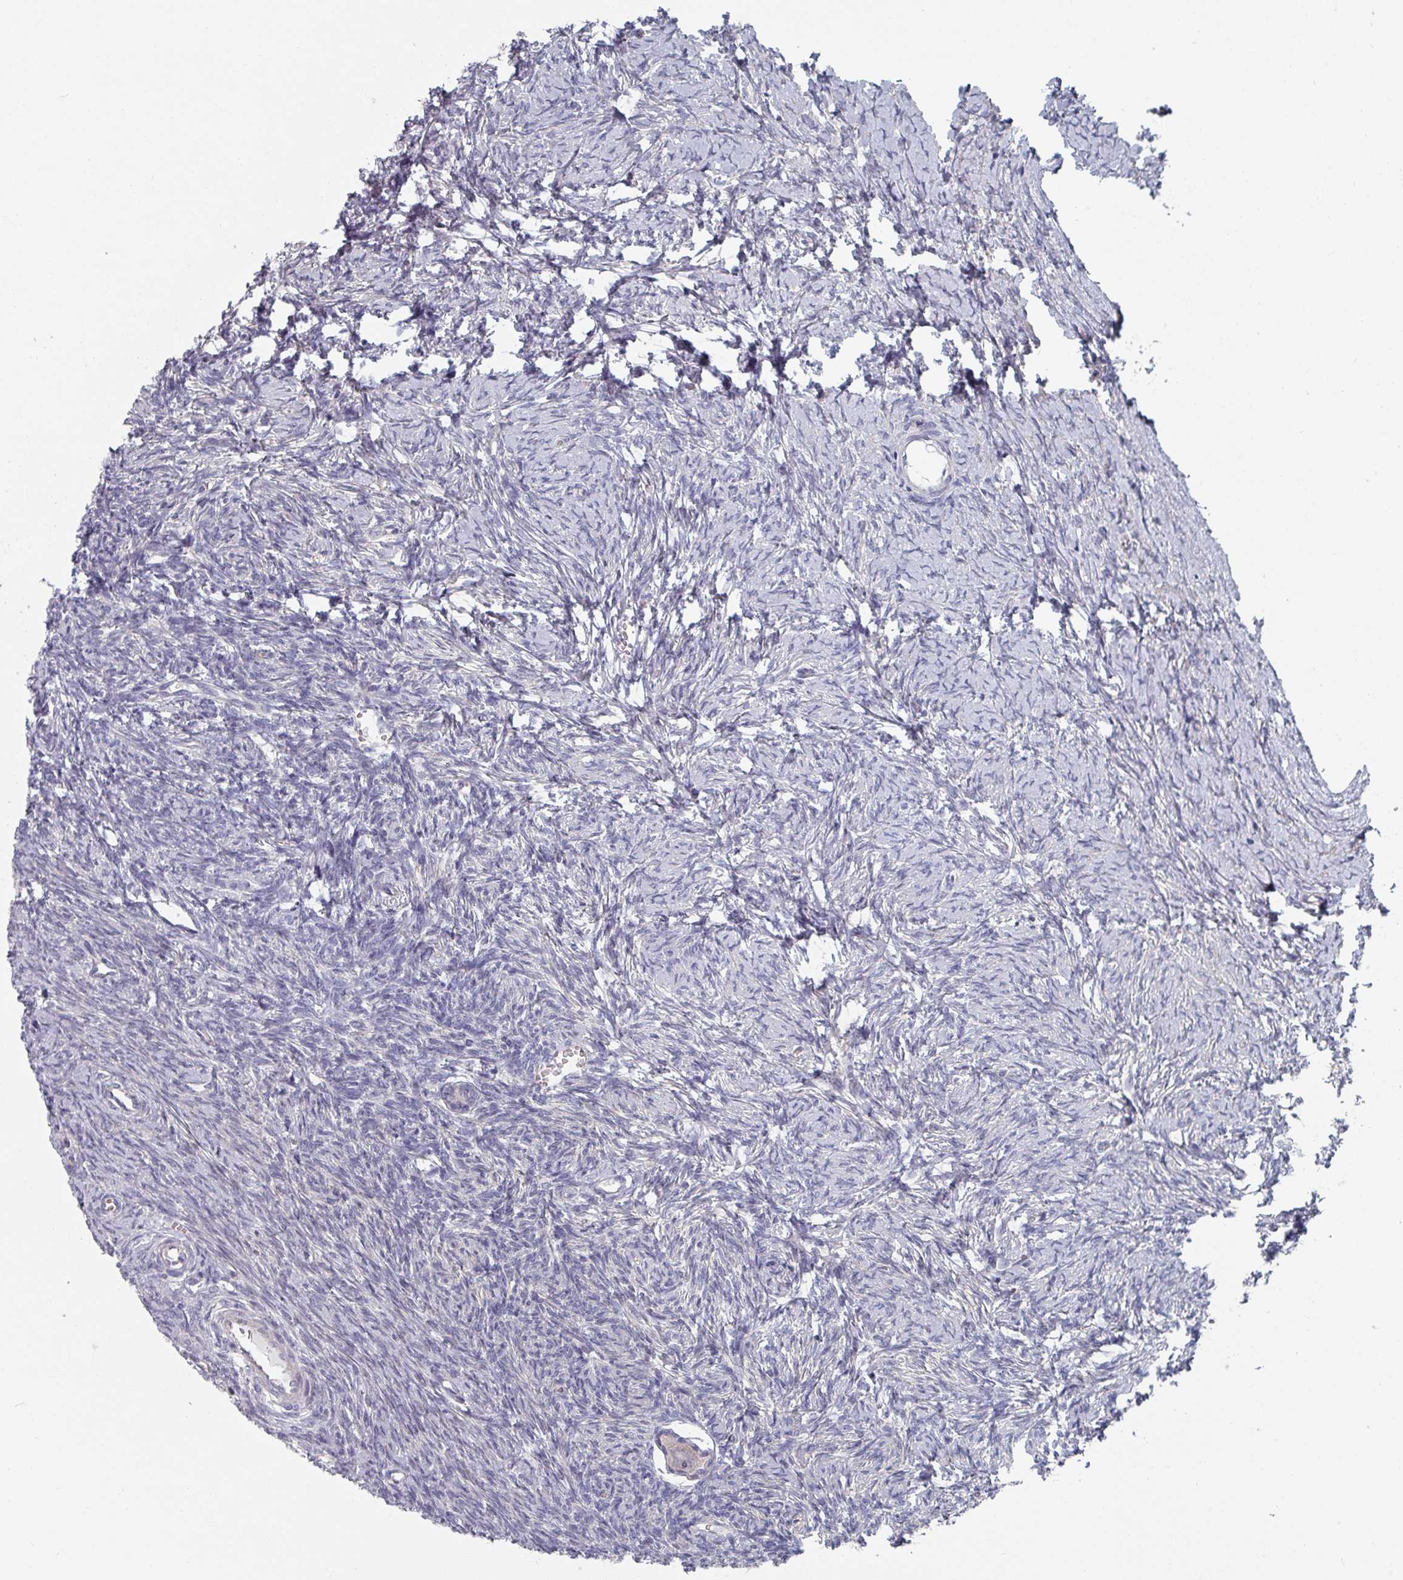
{"staining": {"intensity": "negative", "quantity": "none", "location": "none"}, "tissue": "ovary", "cell_type": "Follicle cells", "image_type": "normal", "snomed": [{"axis": "morphology", "description": "Normal tissue, NOS"}, {"axis": "topography", "description": "Ovary"}], "caption": "IHC of benign ovary reveals no expression in follicle cells.", "gene": "EFL1", "patient": {"sex": "female", "age": 39}}